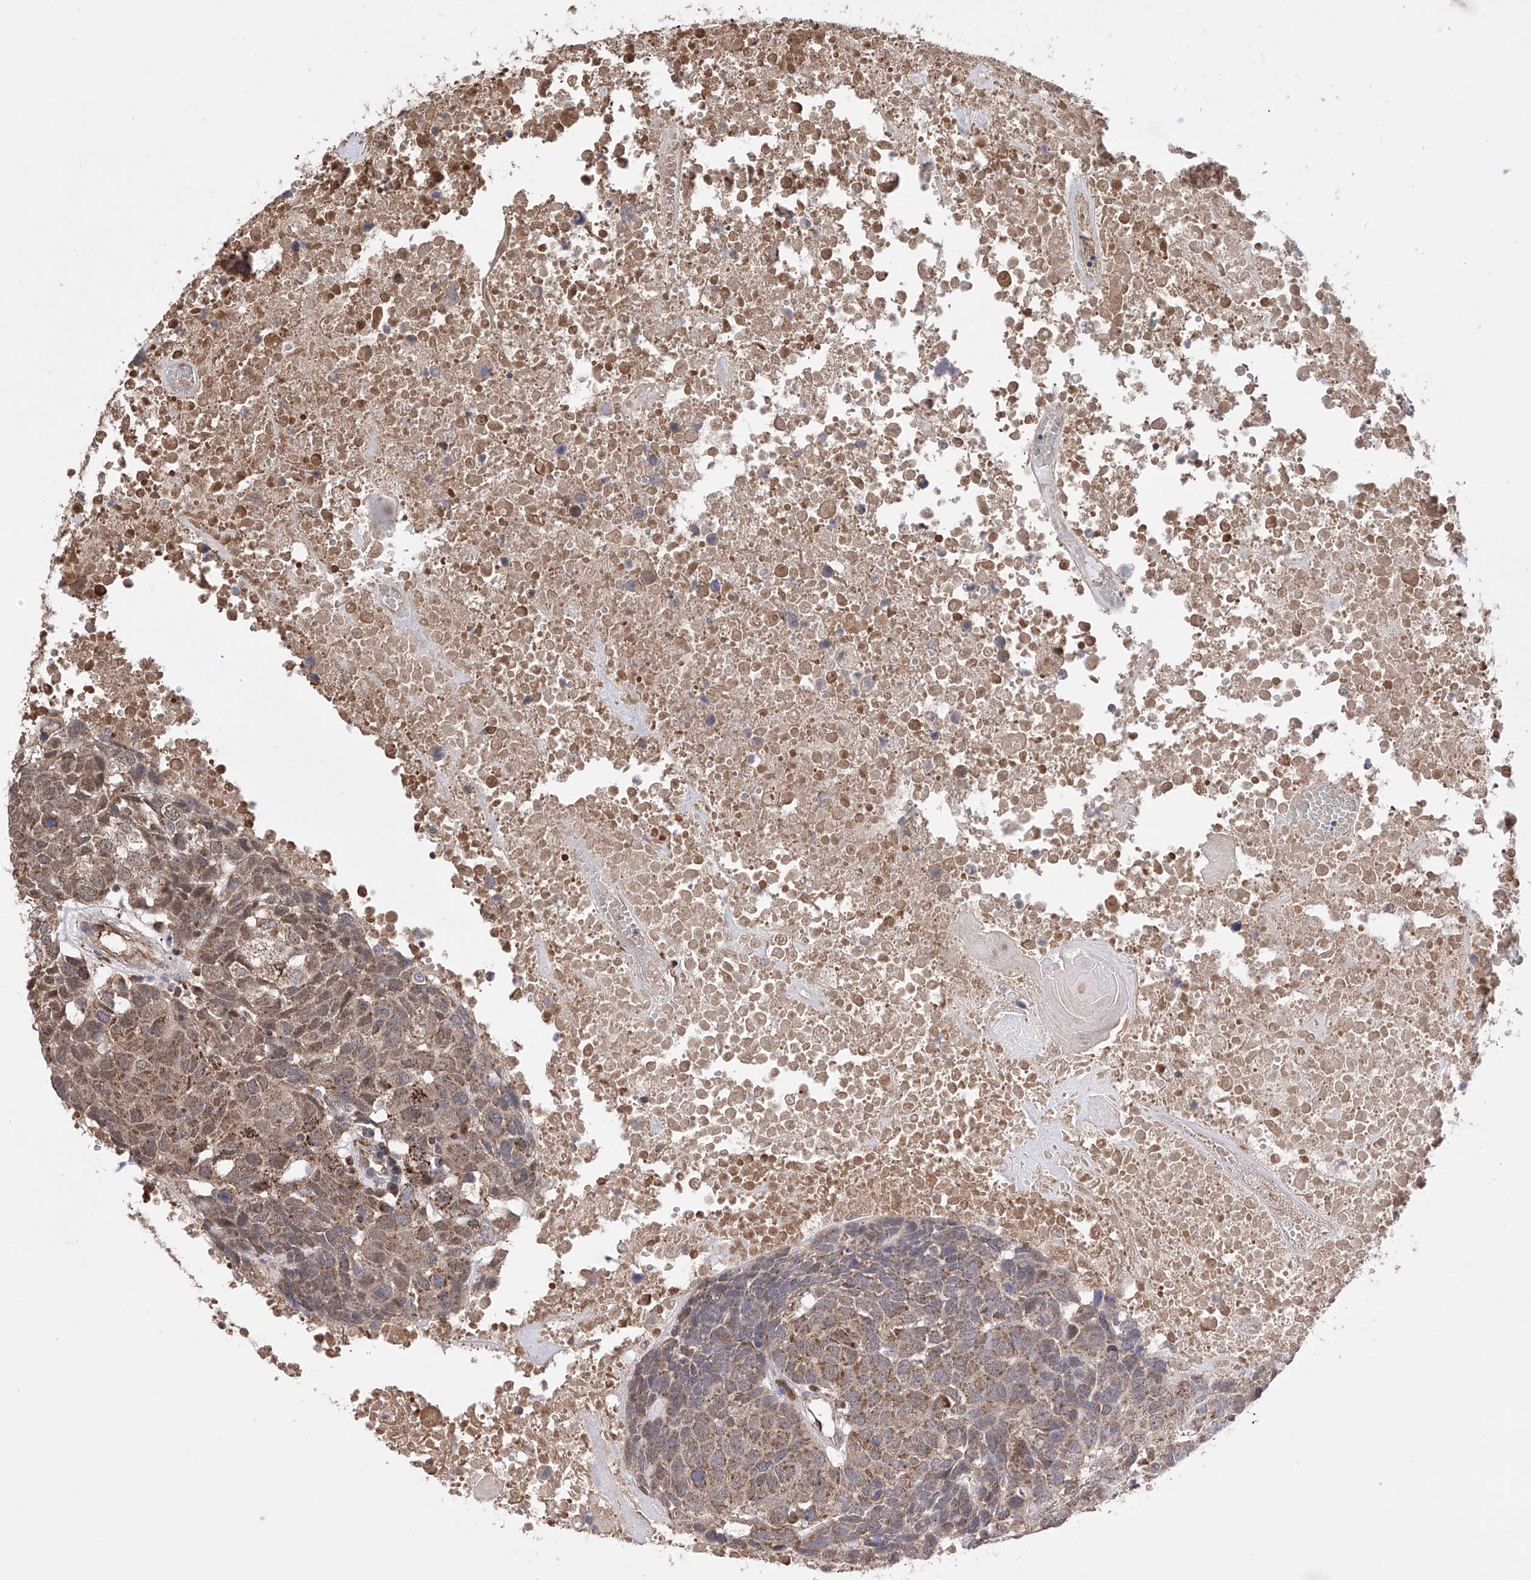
{"staining": {"intensity": "moderate", "quantity": ">75%", "location": "cytoplasmic/membranous"}, "tissue": "head and neck cancer", "cell_type": "Tumor cells", "image_type": "cancer", "snomed": [{"axis": "morphology", "description": "Squamous cell carcinoma, NOS"}, {"axis": "topography", "description": "Head-Neck"}], "caption": "Tumor cells exhibit moderate cytoplasmic/membranous positivity in about >75% of cells in squamous cell carcinoma (head and neck). (brown staining indicates protein expression, while blue staining denotes nuclei).", "gene": "SDHAF4", "patient": {"sex": "male", "age": 66}}